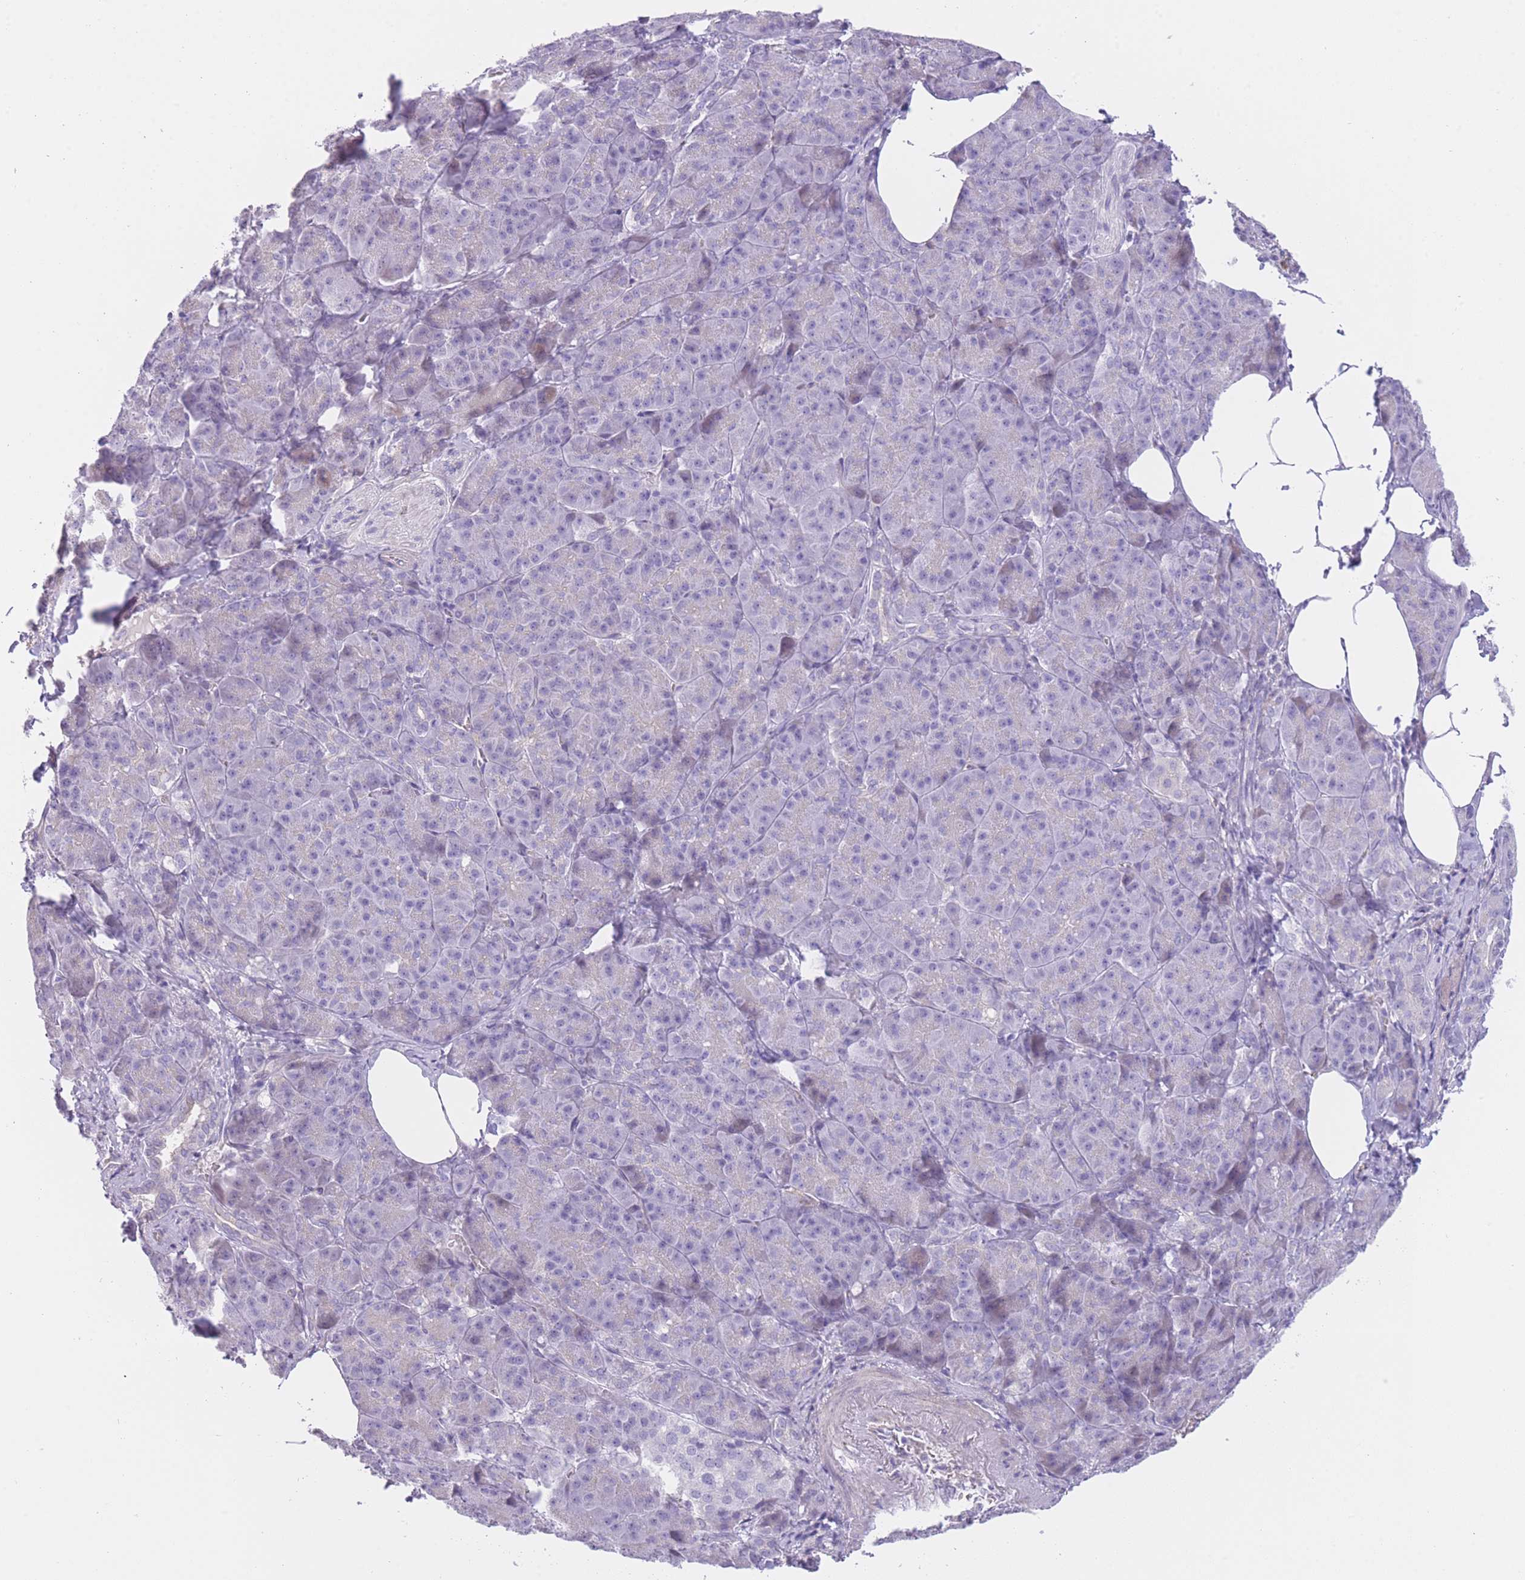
{"staining": {"intensity": "negative", "quantity": "none", "location": "none"}, "tissue": "pancreatic cancer", "cell_type": "Tumor cells", "image_type": "cancer", "snomed": [{"axis": "morphology", "description": "Adenocarcinoma, NOS"}, {"axis": "topography", "description": "Pancreas"}], "caption": "Immunohistochemistry (IHC) of human pancreatic adenocarcinoma shows no staining in tumor cells.", "gene": "IMPG1", "patient": {"sex": "male", "age": 57}}